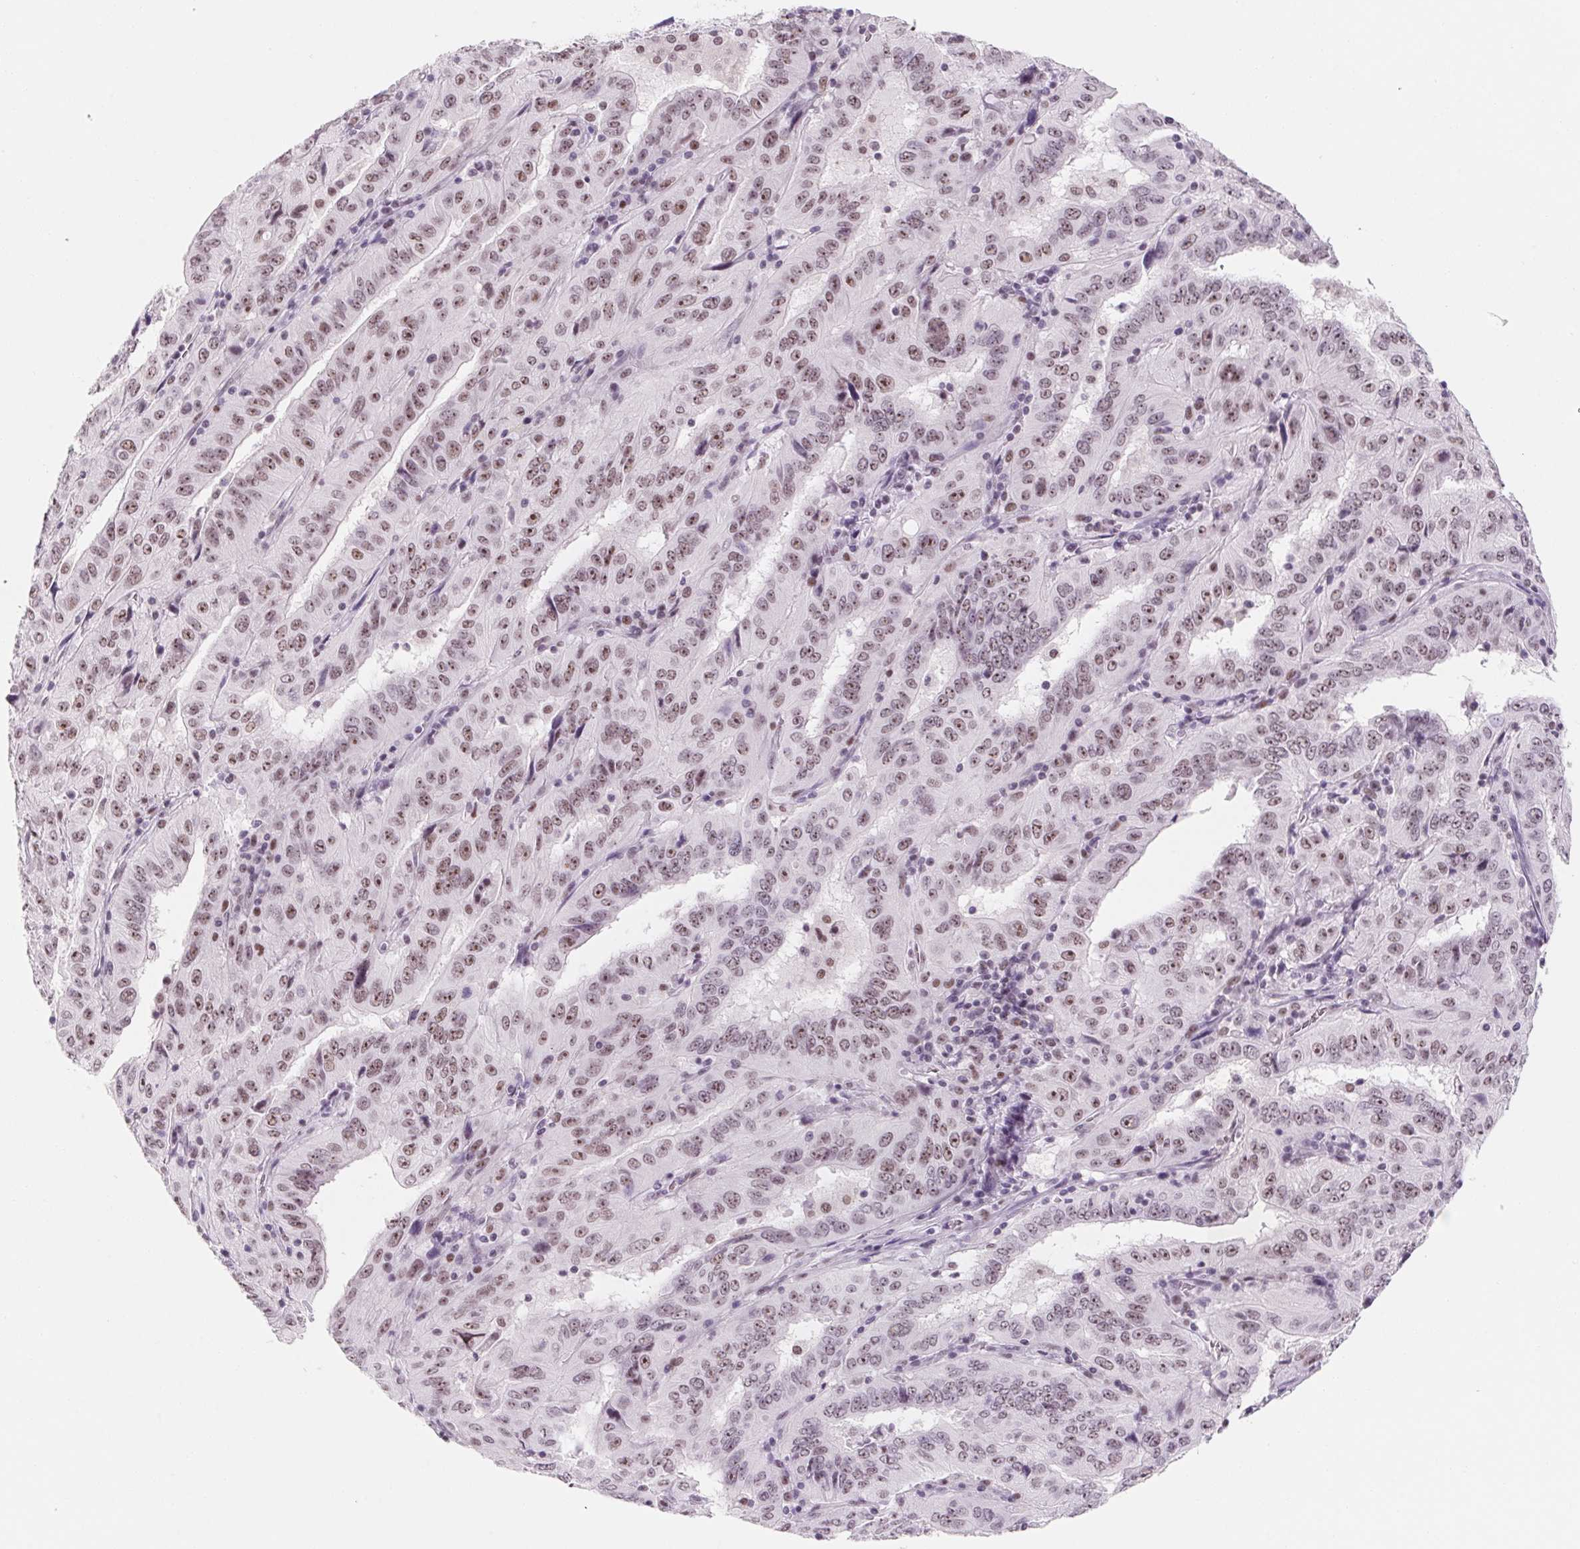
{"staining": {"intensity": "weak", "quantity": ">75%", "location": "nuclear"}, "tissue": "pancreatic cancer", "cell_type": "Tumor cells", "image_type": "cancer", "snomed": [{"axis": "morphology", "description": "Adenocarcinoma, NOS"}, {"axis": "topography", "description": "Pancreas"}], "caption": "High-power microscopy captured an IHC image of pancreatic adenocarcinoma, revealing weak nuclear staining in approximately >75% of tumor cells.", "gene": "ZIC4", "patient": {"sex": "male", "age": 63}}